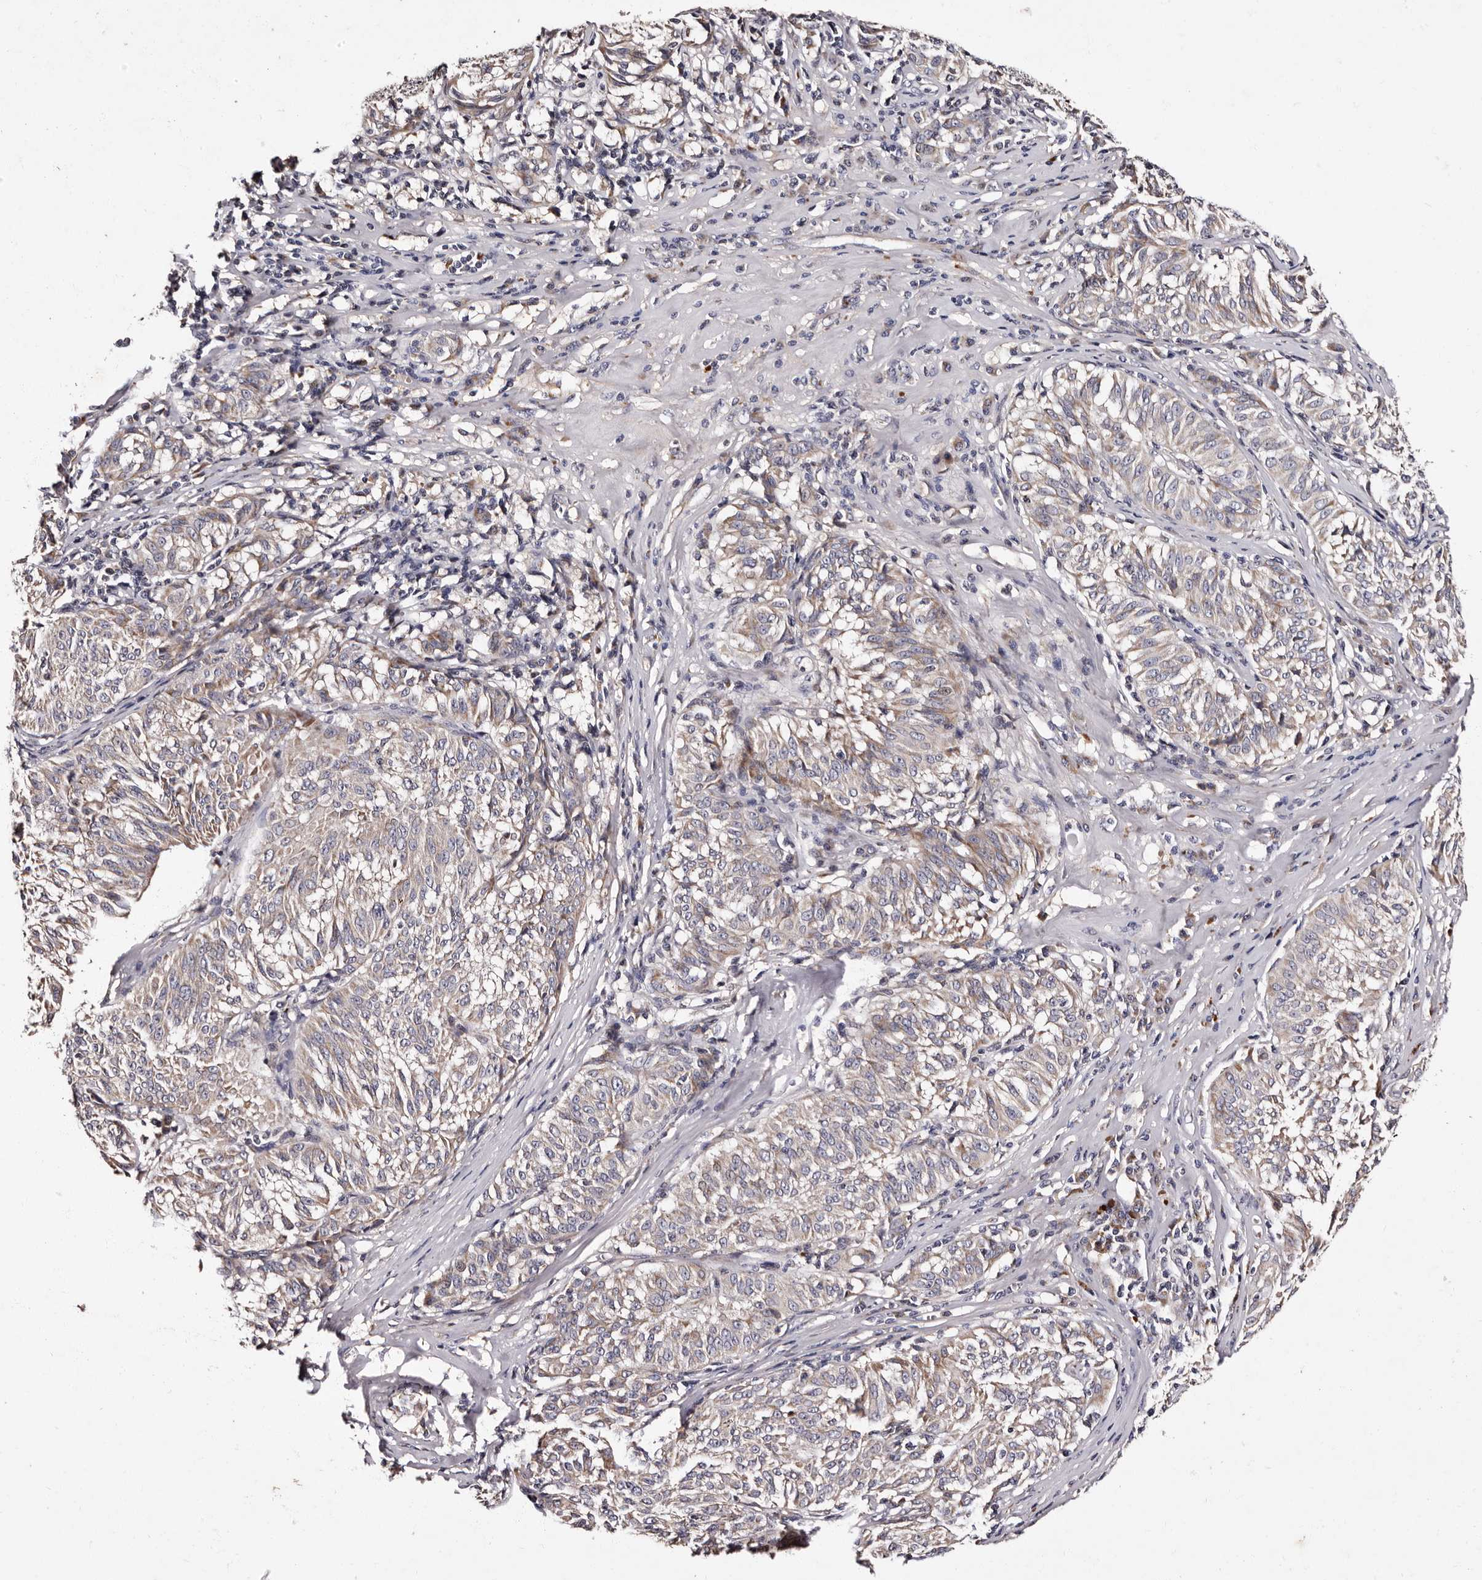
{"staining": {"intensity": "weak", "quantity": "<25%", "location": "cytoplasmic/membranous"}, "tissue": "melanoma", "cell_type": "Tumor cells", "image_type": "cancer", "snomed": [{"axis": "morphology", "description": "Malignant melanoma, NOS"}, {"axis": "topography", "description": "Skin"}], "caption": "Melanoma was stained to show a protein in brown. There is no significant expression in tumor cells. (DAB (3,3'-diaminobenzidine) immunohistochemistry visualized using brightfield microscopy, high magnification).", "gene": "ADCK5", "patient": {"sex": "female", "age": 72}}